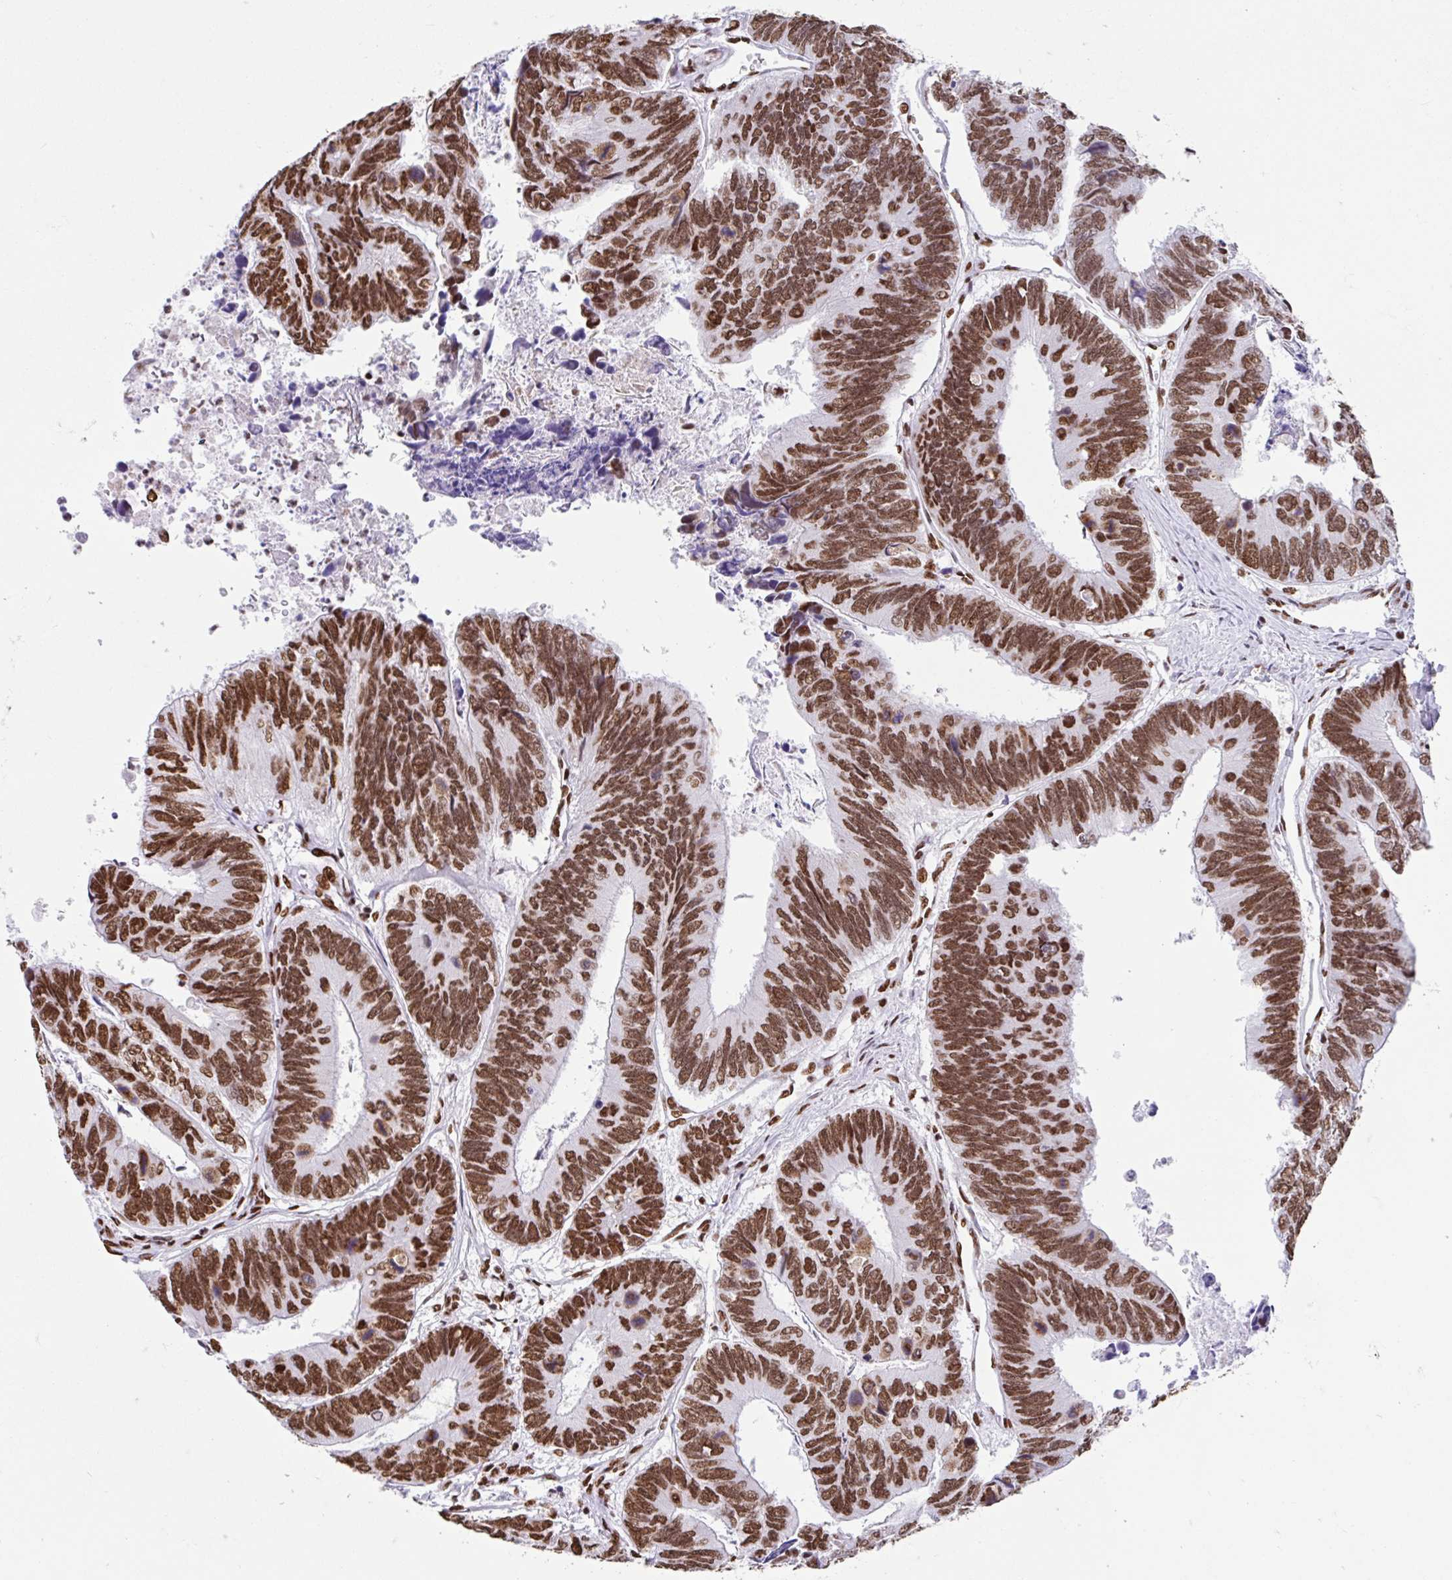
{"staining": {"intensity": "strong", "quantity": ">75%", "location": "nuclear"}, "tissue": "colorectal cancer", "cell_type": "Tumor cells", "image_type": "cancer", "snomed": [{"axis": "morphology", "description": "Adenocarcinoma, NOS"}, {"axis": "topography", "description": "Colon"}], "caption": "Tumor cells display high levels of strong nuclear staining in about >75% of cells in colorectal cancer. The protein of interest is shown in brown color, while the nuclei are stained blue.", "gene": "KHDRBS1", "patient": {"sex": "female", "age": 67}}